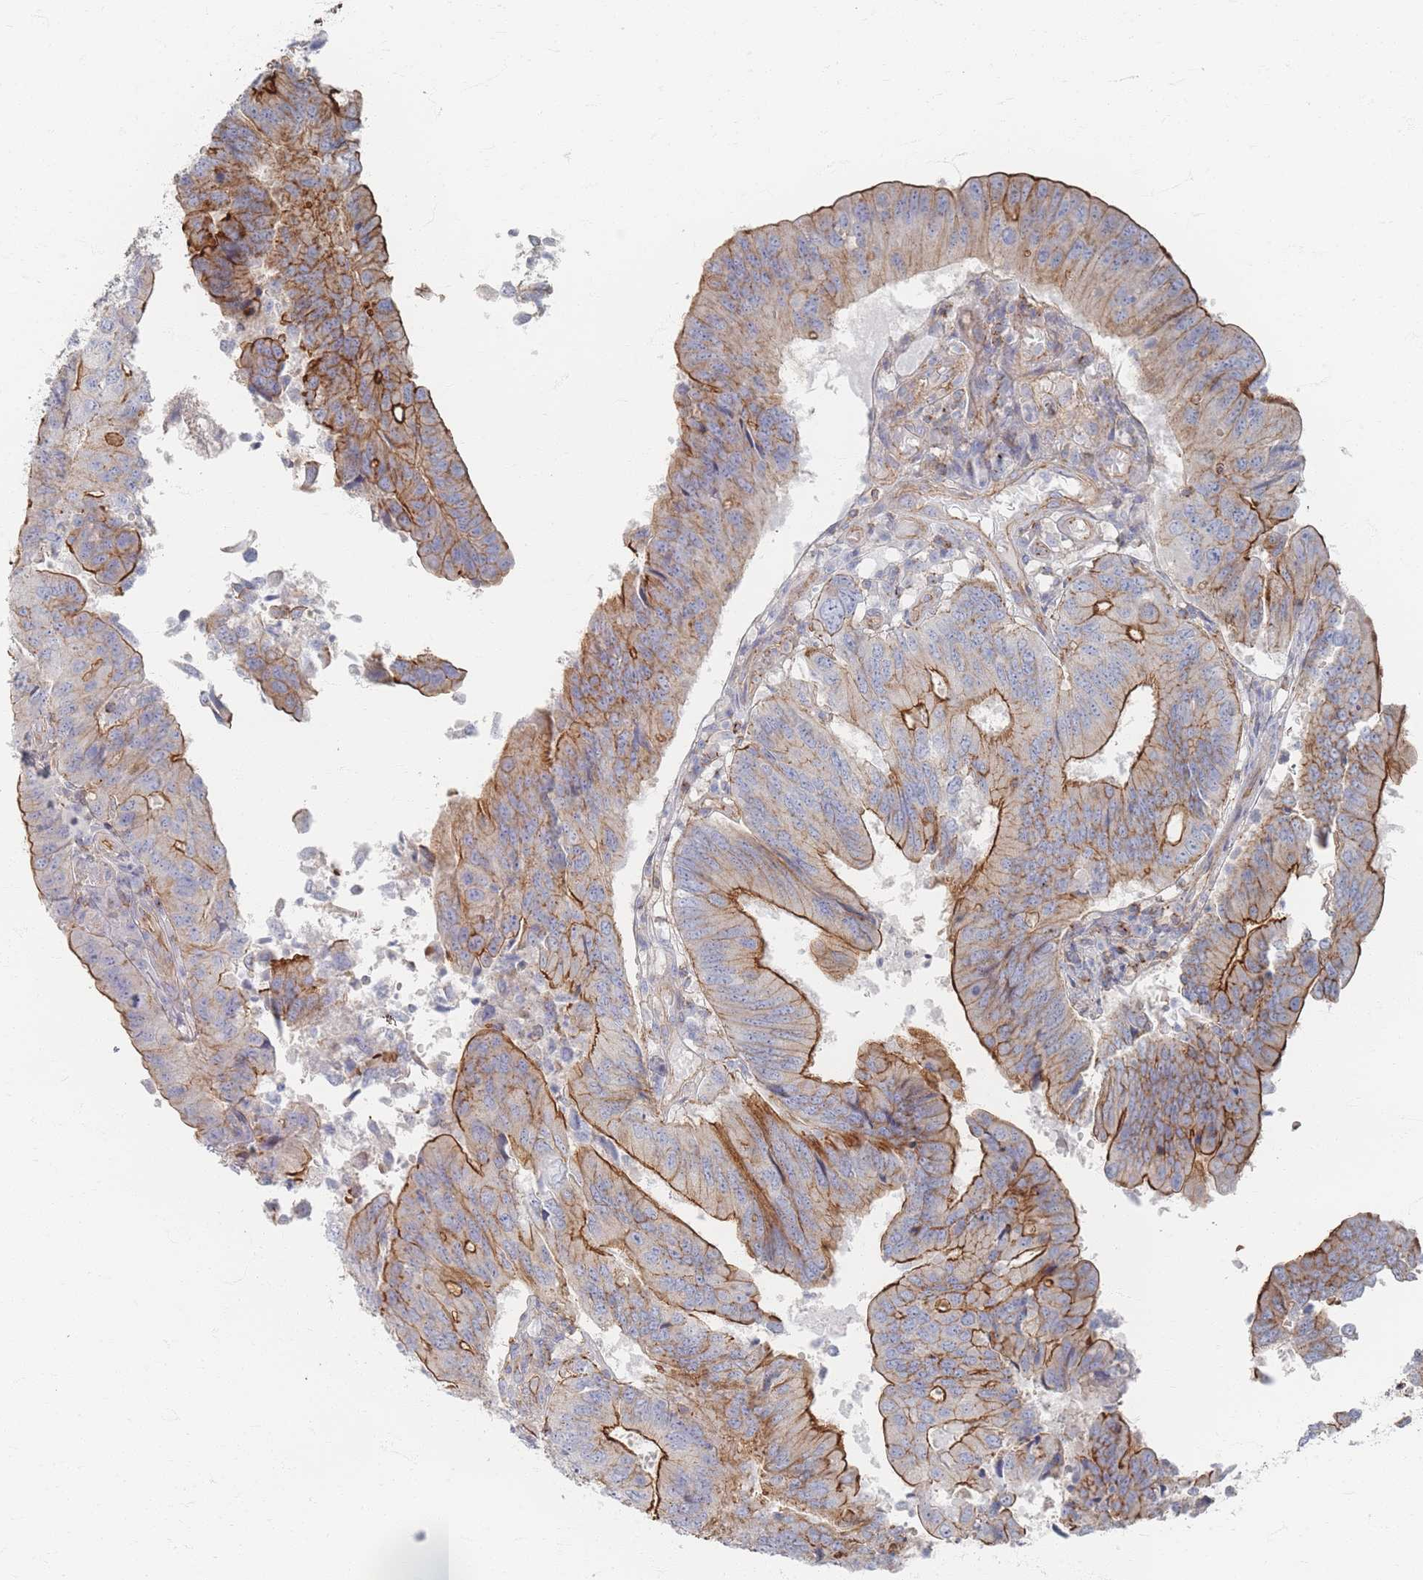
{"staining": {"intensity": "moderate", "quantity": "25%-75%", "location": "cytoplasmic/membranous"}, "tissue": "colorectal cancer", "cell_type": "Tumor cells", "image_type": "cancer", "snomed": [{"axis": "morphology", "description": "Adenocarcinoma, NOS"}, {"axis": "topography", "description": "Colon"}], "caption": "An immunohistochemistry (IHC) photomicrograph of neoplastic tissue is shown. Protein staining in brown labels moderate cytoplasmic/membranous positivity in colorectal cancer within tumor cells.", "gene": "GNB1", "patient": {"sex": "female", "age": 67}}